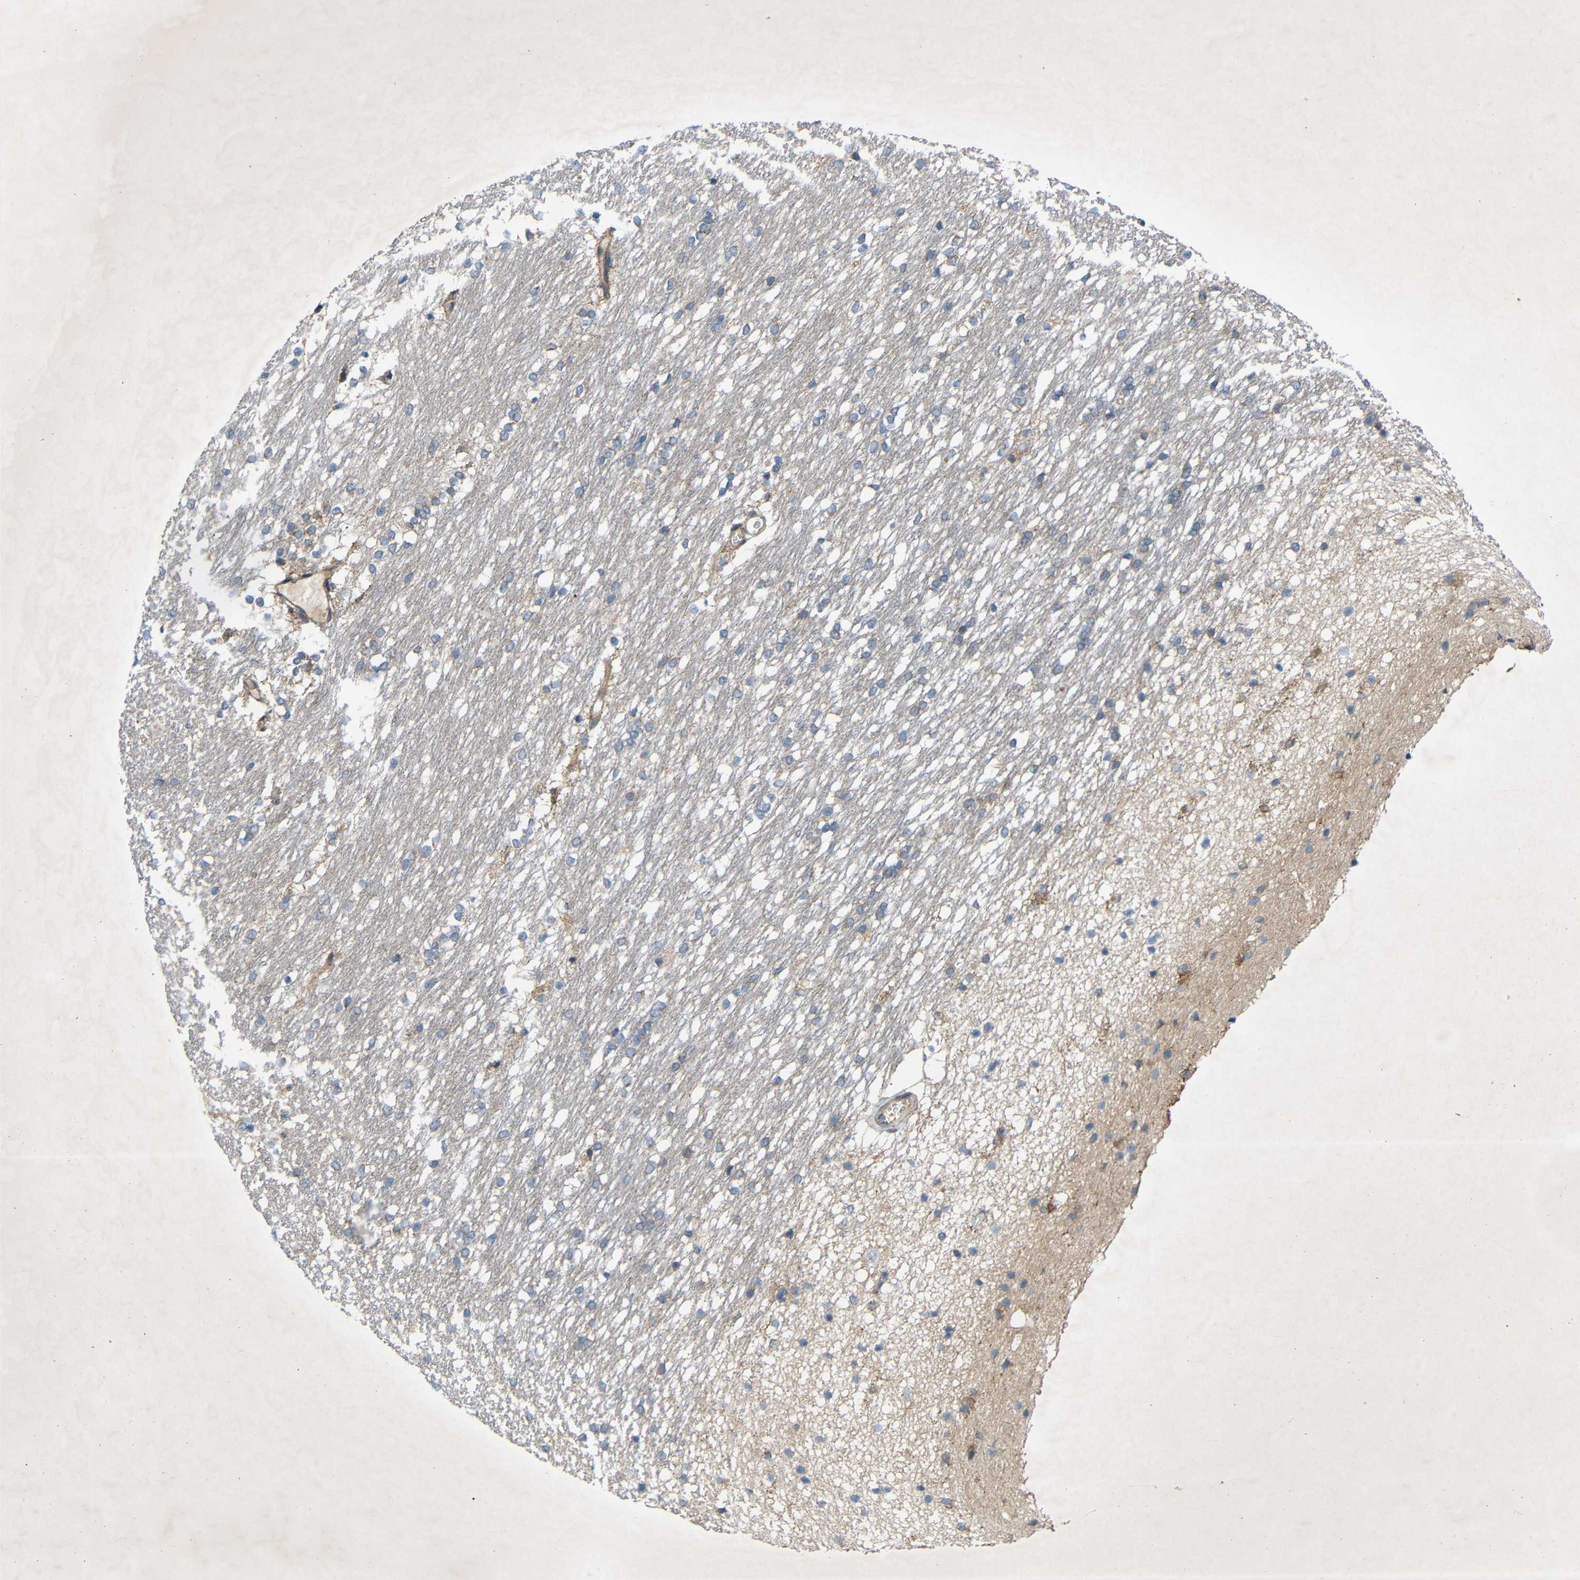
{"staining": {"intensity": "weak", "quantity": "<25%", "location": "cytoplasmic/membranous"}, "tissue": "caudate", "cell_type": "Glial cells", "image_type": "normal", "snomed": [{"axis": "morphology", "description": "Normal tissue, NOS"}, {"axis": "topography", "description": "Lateral ventricle wall"}], "caption": "High power microscopy histopathology image of an immunohistochemistry (IHC) histopathology image of benign caudate, revealing no significant expression in glial cells. (DAB immunohistochemistry (IHC) with hematoxylin counter stain).", "gene": "TMEM25", "patient": {"sex": "female", "age": 19}}